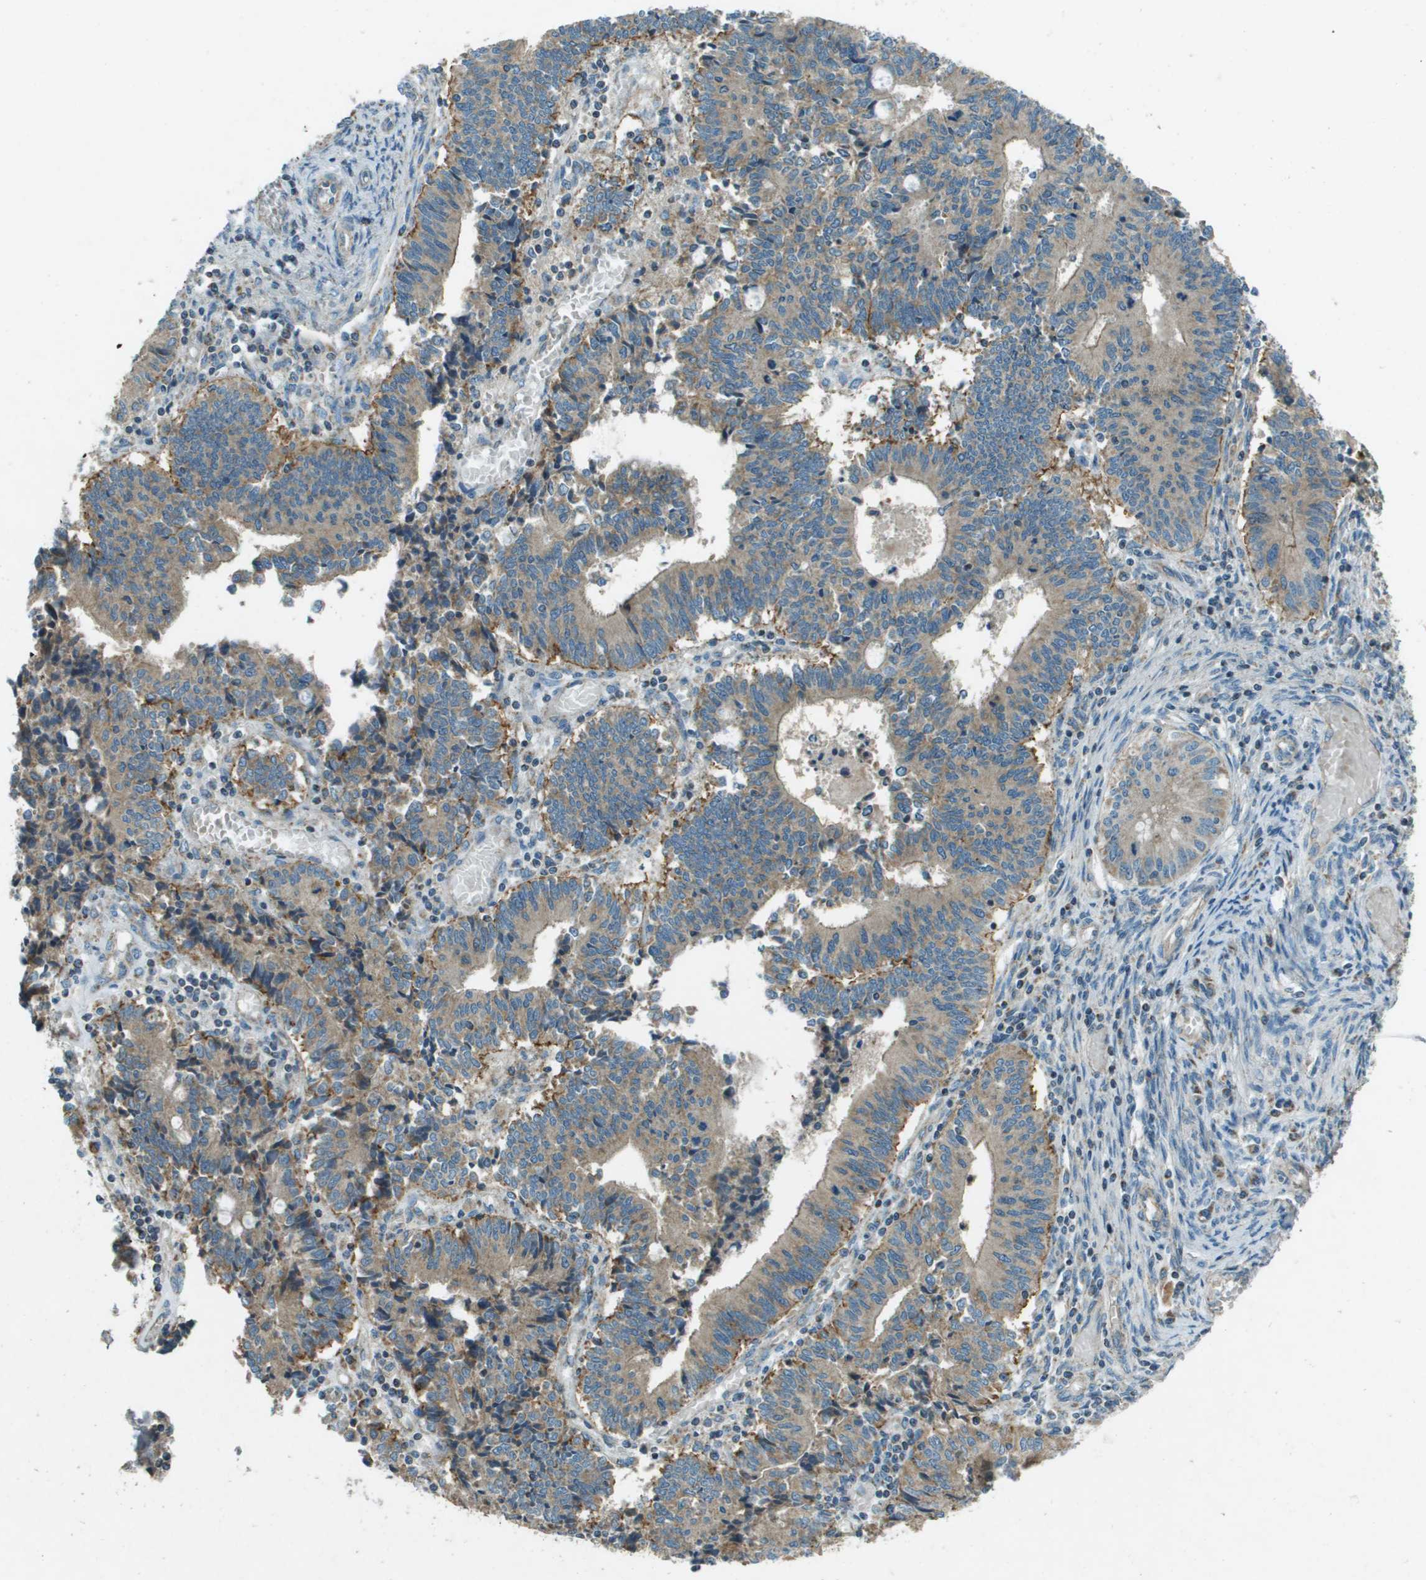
{"staining": {"intensity": "moderate", "quantity": ">75%", "location": "cytoplasmic/membranous"}, "tissue": "cervical cancer", "cell_type": "Tumor cells", "image_type": "cancer", "snomed": [{"axis": "morphology", "description": "Adenocarcinoma, NOS"}, {"axis": "topography", "description": "Cervix"}], "caption": "Brown immunohistochemical staining in human cervical cancer (adenocarcinoma) shows moderate cytoplasmic/membranous positivity in approximately >75% of tumor cells.", "gene": "MIGA1", "patient": {"sex": "female", "age": 44}}